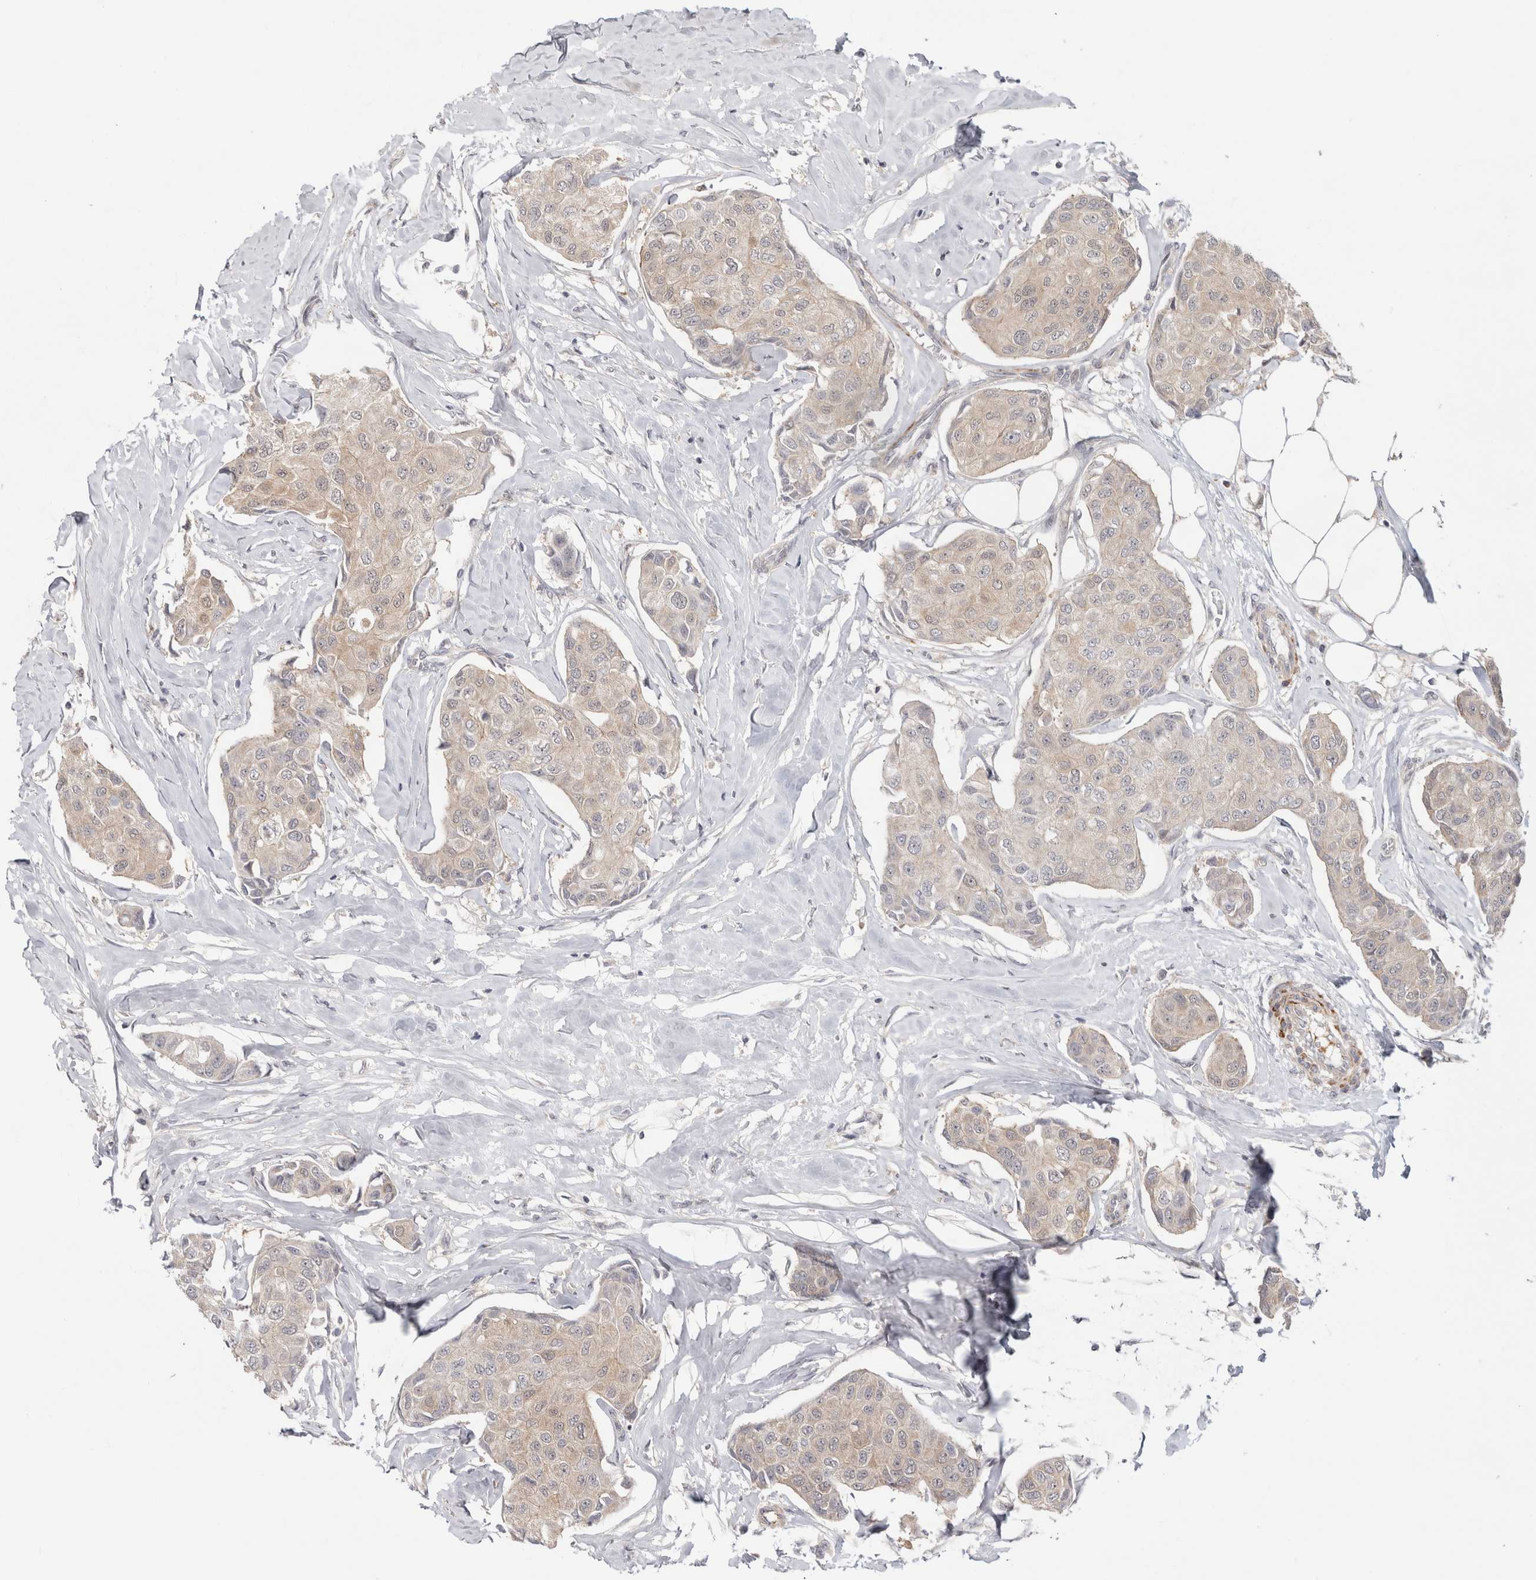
{"staining": {"intensity": "weak", "quantity": ">75%", "location": "cytoplasmic/membranous"}, "tissue": "breast cancer", "cell_type": "Tumor cells", "image_type": "cancer", "snomed": [{"axis": "morphology", "description": "Duct carcinoma"}, {"axis": "topography", "description": "Breast"}], "caption": "IHC micrograph of human breast cancer stained for a protein (brown), which demonstrates low levels of weak cytoplasmic/membranous expression in approximately >75% of tumor cells.", "gene": "ZNF318", "patient": {"sex": "female", "age": 80}}